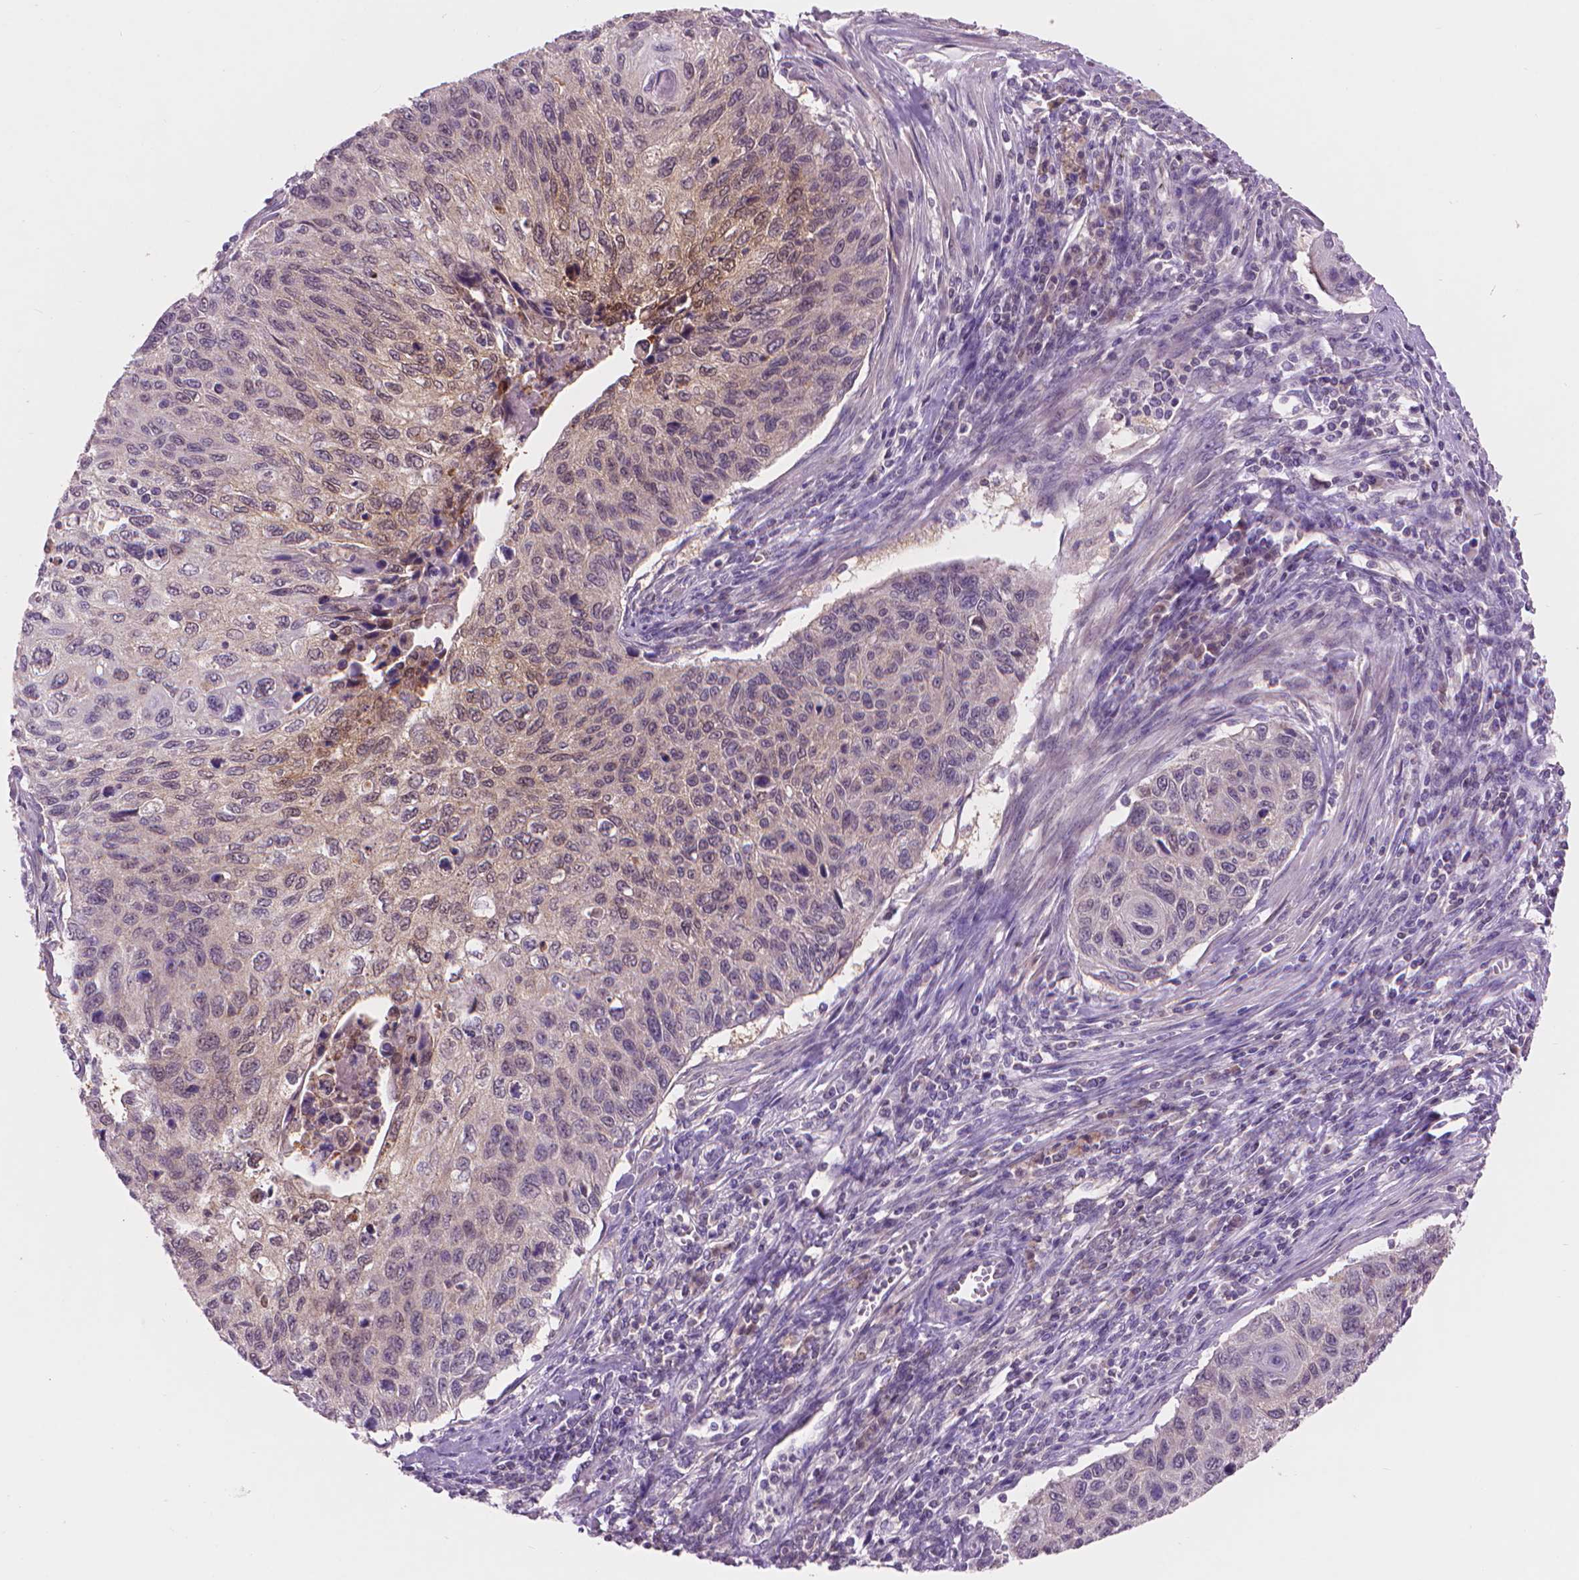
{"staining": {"intensity": "negative", "quantity": "none", "location": "none"}, "tissue": "cervical cancer", "cell_type": "Tumor cells", "image_type": "cancer", "snomed": [{"axis": "morphology", "description": "Squamous cell carcinoma, NOS"}, {"axis": "topography", "description": "Cervix"}], "caption": "Human cervical cancer stained for a protein using immunohistochemistry demonstrates no expression in tumor cells.", "gene": "ENO2", "patient": {"sex": "female", "age": 70}}